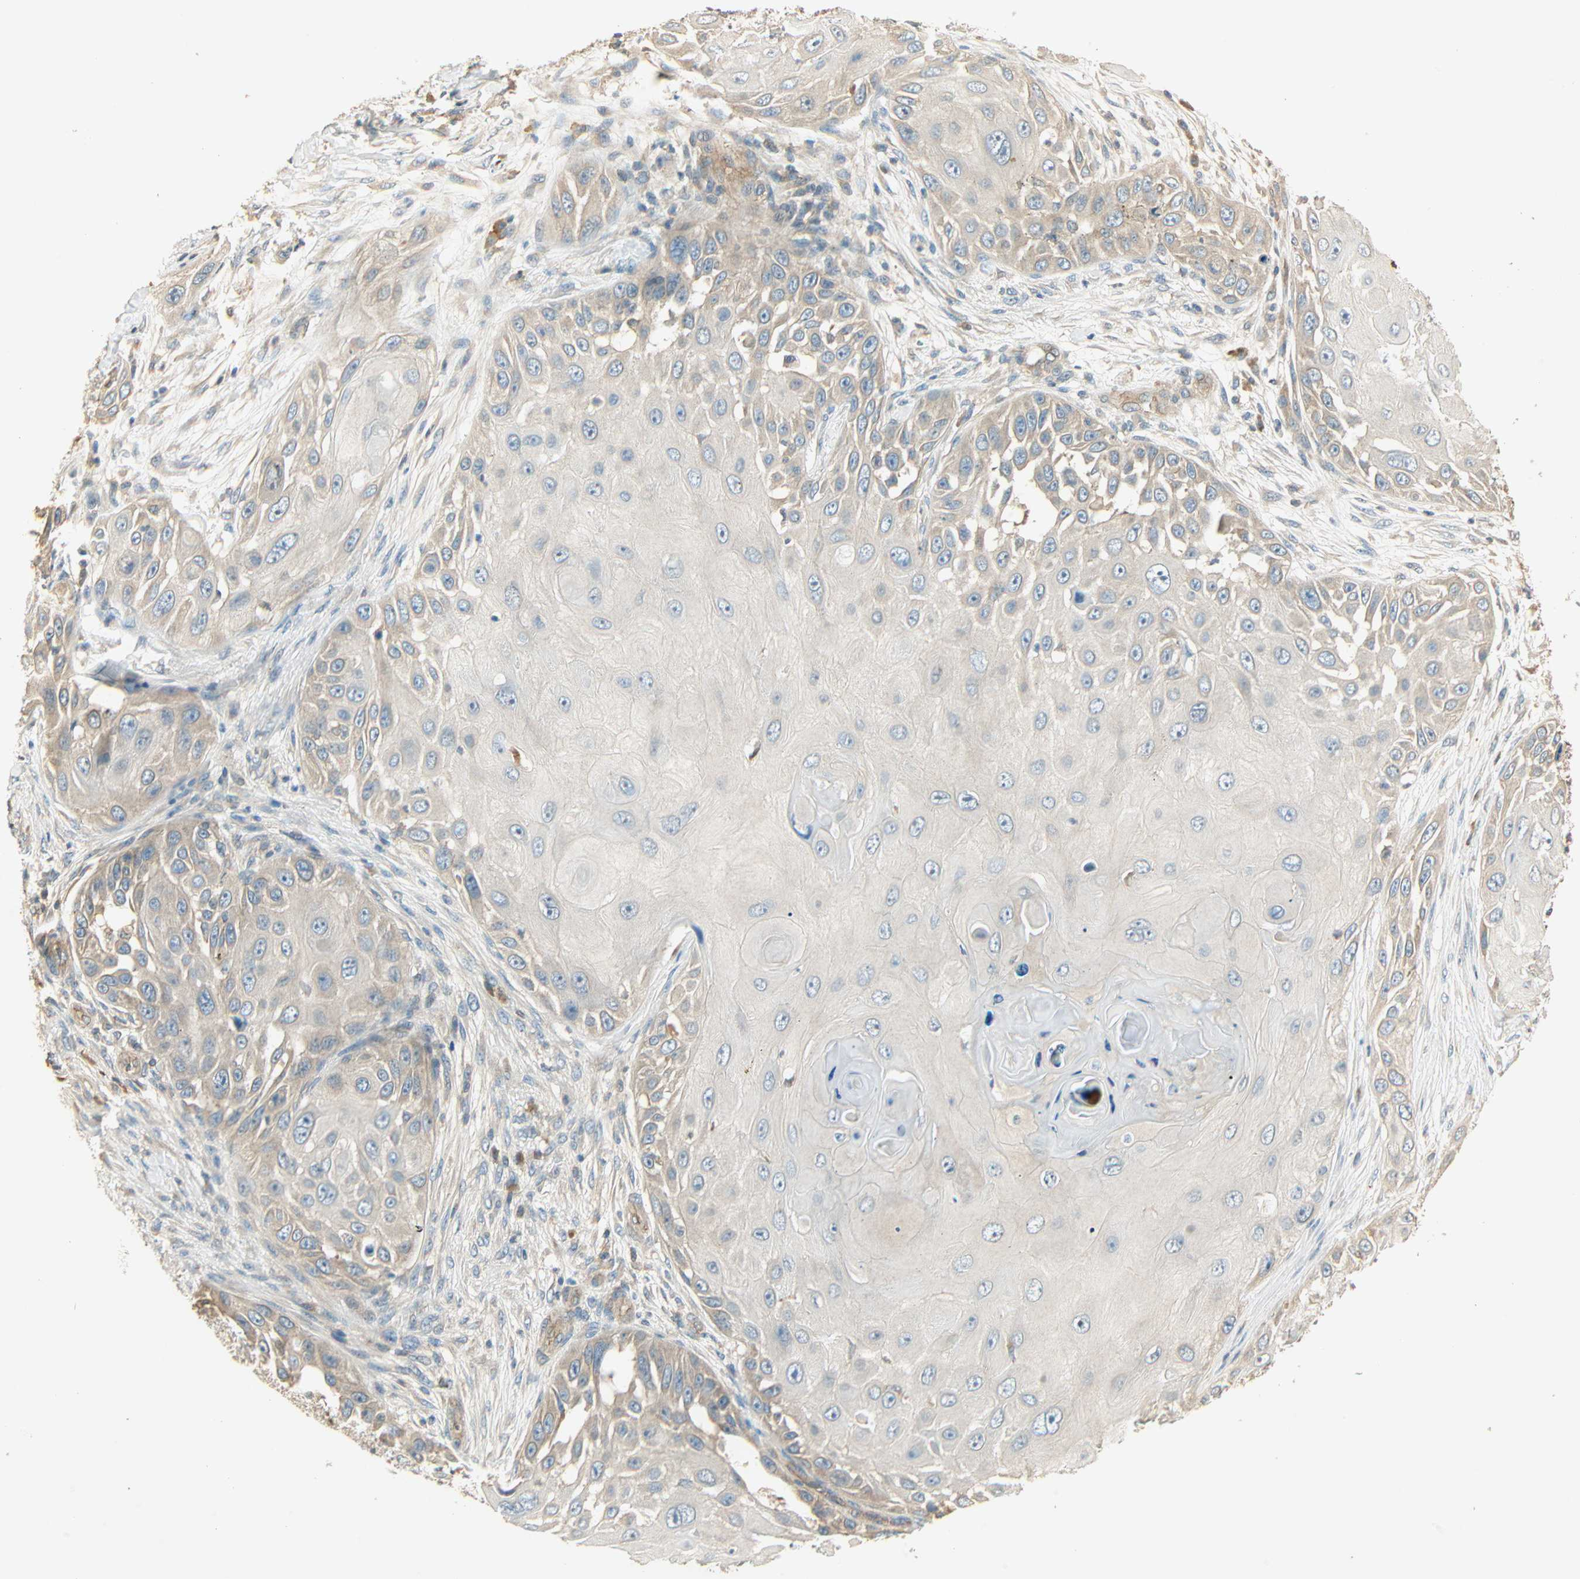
{"staining": {"intensity": "negative", "quantity": "none", "location": "none"}, "tissue": "skin cancer", "cell_type": "Tumor cells", "image_type": "cancer", "snomed": [{"axis": "morphology", "description": "Squamous cell carcinoma, NOS"}, {"axis": "topography", "description": "Skin"}], "caption": "This photomicrograph is of squamous cell carcinoma (skin) stained with immunohistochemistry (IHC) to label a protein in brown with the nuclei are counter-stained blue. There is no expression in tumor cells. Brightfield microscopy of immunohistochemistry stained with DAB (3,3'-diaminobenzidine) (brown) and hematoxylin (blue), captured at high magnification.", "gene": "GALK1", "patient": {"sex": "female", "age": 44}}